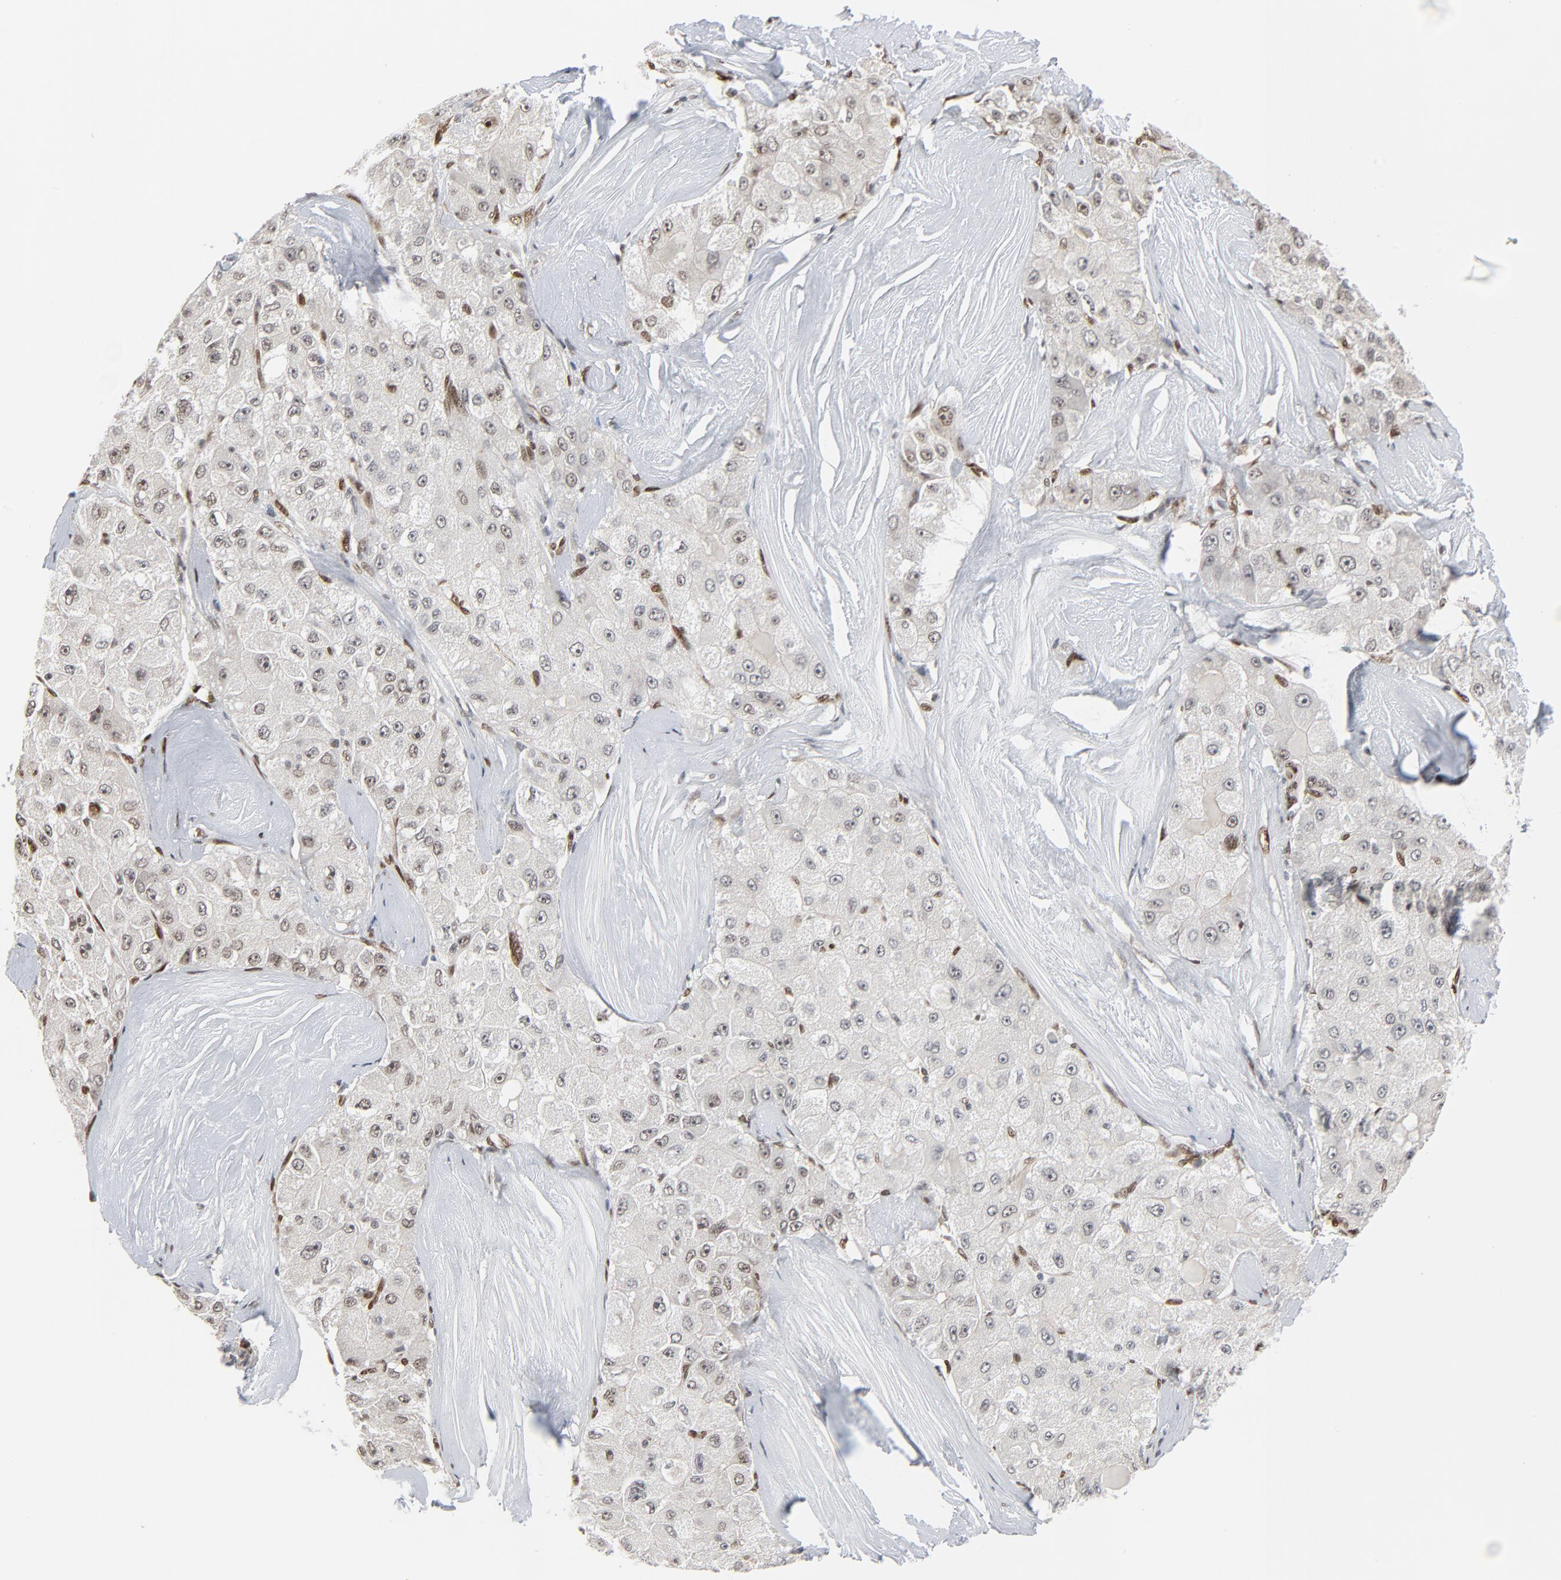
{"staining": {"intensity": "negative", "quantity": "none", "location": "none"}, "tissue": "liver cancer", "cell_type": "Tumor cells", "image_type": "cancer", "snomed": [{"axis": "morphology", "description": "Carcinoma, Hepatocellular, NOS"}, {"axis": "topography", "description": "Liver"}], "caption": "There is no significant staining in tumor cells of liver cancer.", "gene": "CUX1", "patient": {"sex": "male", "age": 80}}